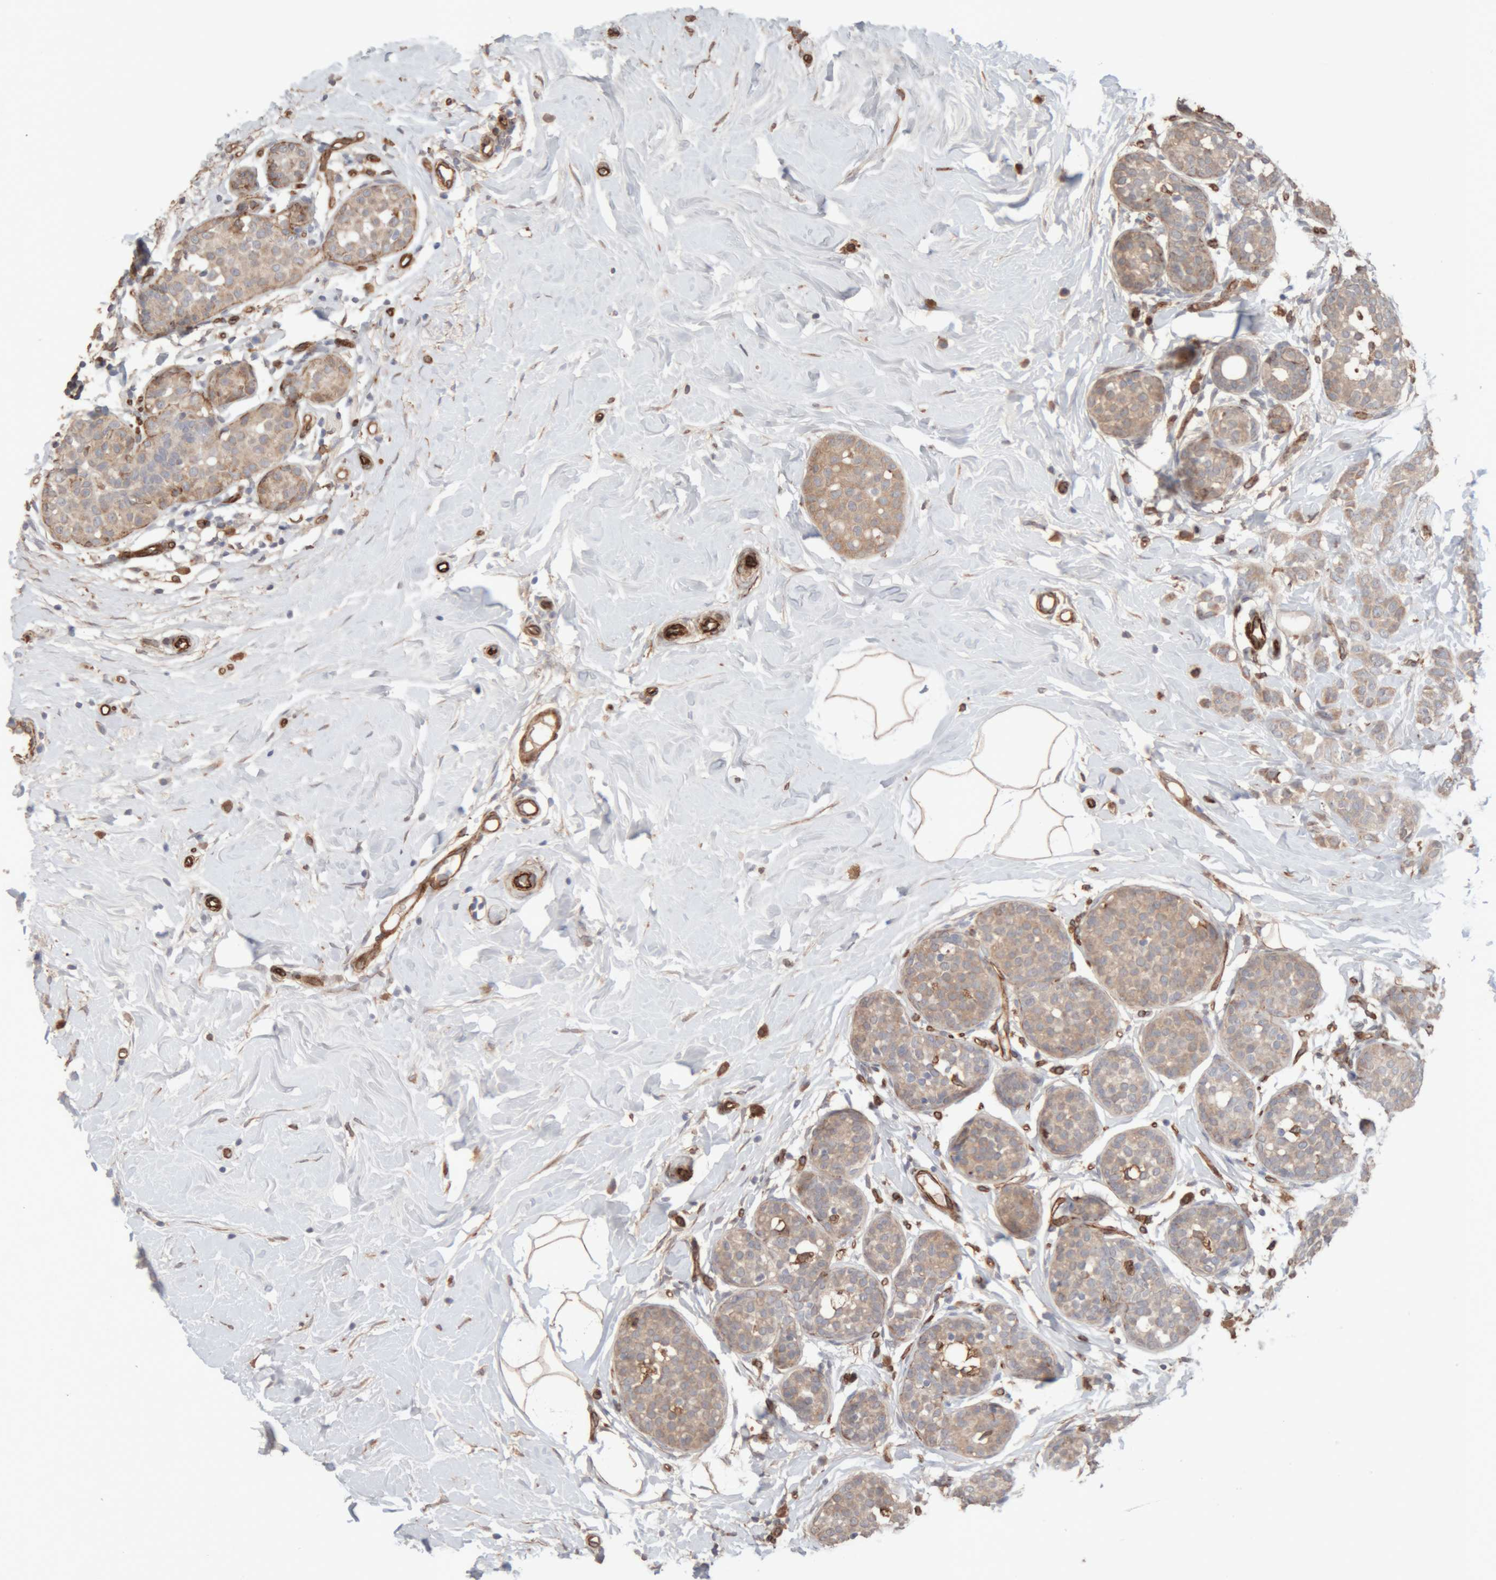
{"staining": {"intensity": "weak", "quantity": ">75%", "location": "cytoplasmic/membranous"}, "tissue": "breast cancer", "cell_type": "Tumor cells", "image_type": "cancer", "snomed": [{"axis": "morphology", "description": "Lobular carcinoma, in situ"}, {"axis": "morphology", "description": "Lobular carcinoma"}, {"axis": "topography", "description": "Breast"}], "caption": "Lobular carcinoma in situ (breast) stained with a protein marker reveals weak staining in tumor cells.", "gene": "RAB32", "patient": {"sex": "female", "age": 41}}